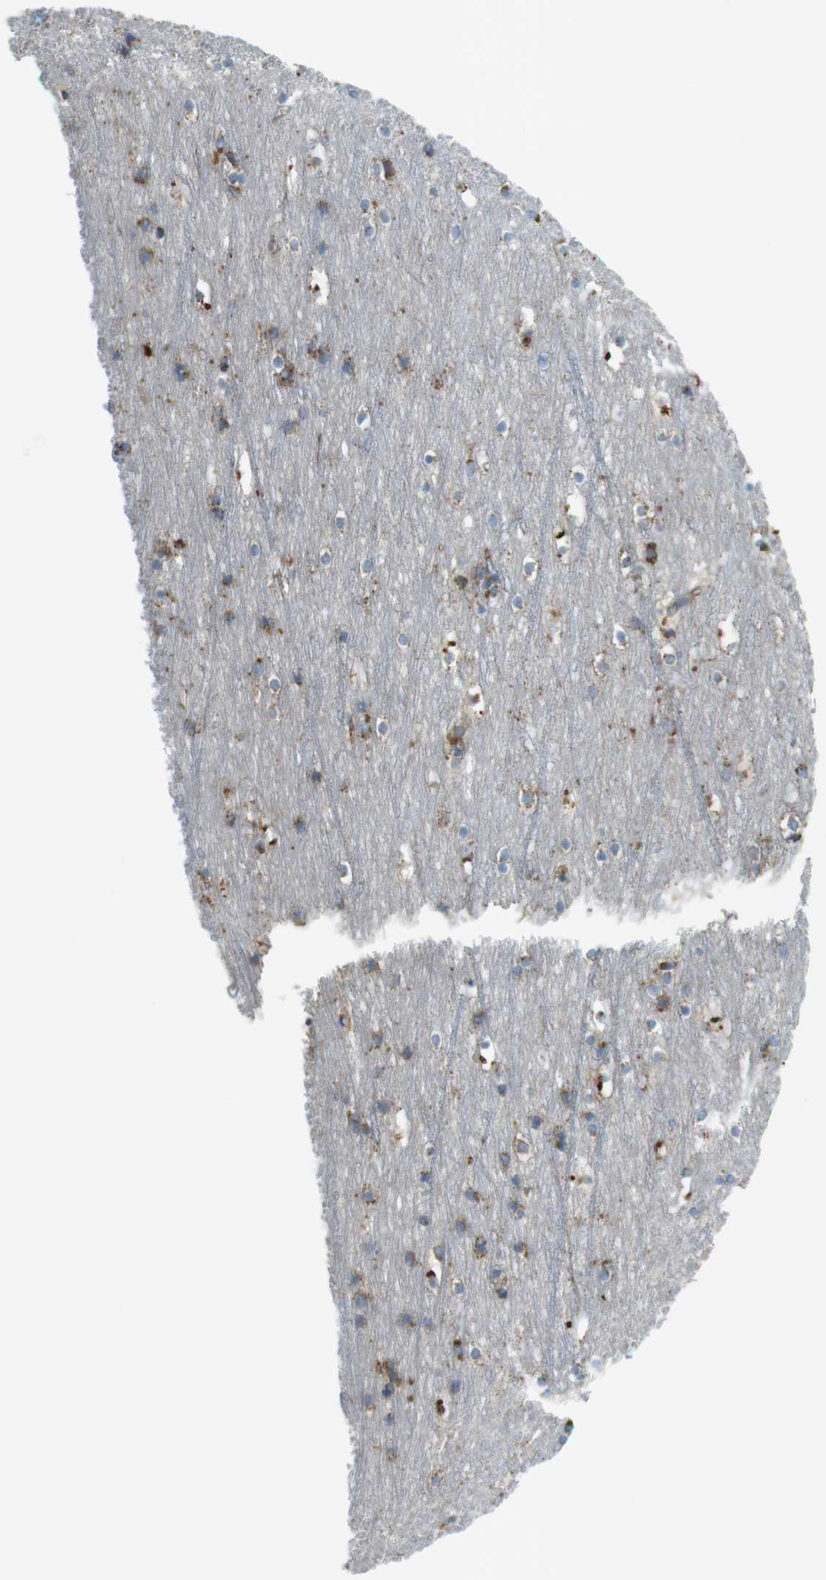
{"staining": {"intensity": "moderate", "quantity": ">75%", "location": "cytoplasmic/membranous"}, "tissue": "cerebral cortex", "cell_type": "Endothelial cells", "image_type": "normal", "snomed": [{"axis": "morphology", "description": "Normal tissue, NOS"}, {"axis": "topography", "description": "Cerebral cortex"}], "caption": "Protein staining of unremarkable cerebral cortex reveals moderate cytoplasmic/membranous positivity in approximately >75% of endothelial cells. (IHC, brightfield microscopy, high magnification).", "gene": "LAMP1", "patient": {"sex": "male", "age": 45}}